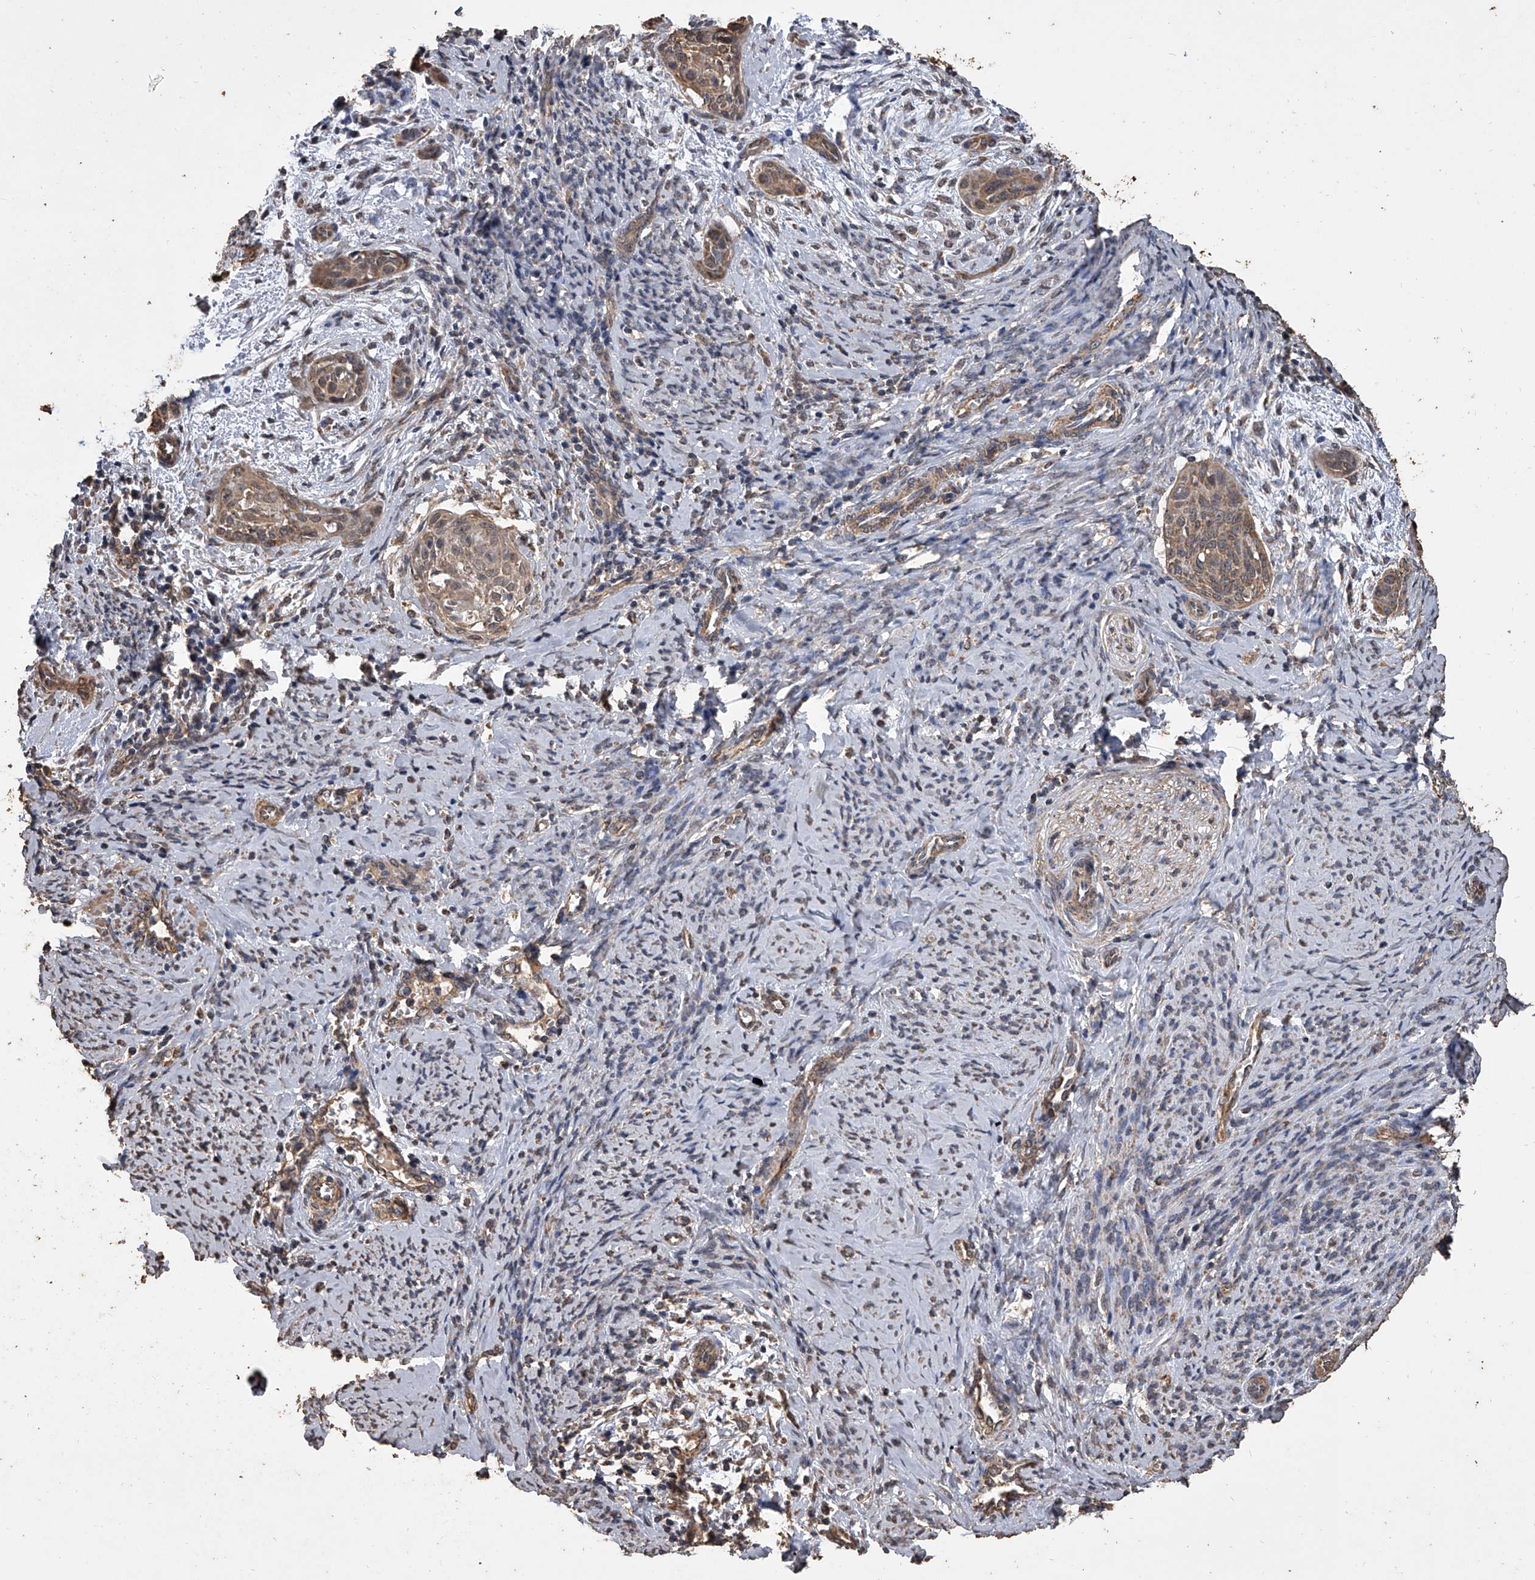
{"staining": {"intensity": "moderate", "quantity": ">75%", "location": "cytoplasmic/membranous,nuclear"}, "tissue": "cervical cancer", "cell_type": "Tumor cells", "image_type": "cancer", "snomed": [{"axis": "morphology", "description": "Squamous cell carcinoma, NOS"}, {"axis": "topography", "description": "Cervix"}], "caption": "IHC micrograph of human cervical cancer stained for a protein (brown), which exhibits medium levels of moderate cytoplasmic/membranous and nuclear positivity in about >75% of tumor cells.", "gene": "MRPL28", "patient": {"sex": "female", "age": 33}}